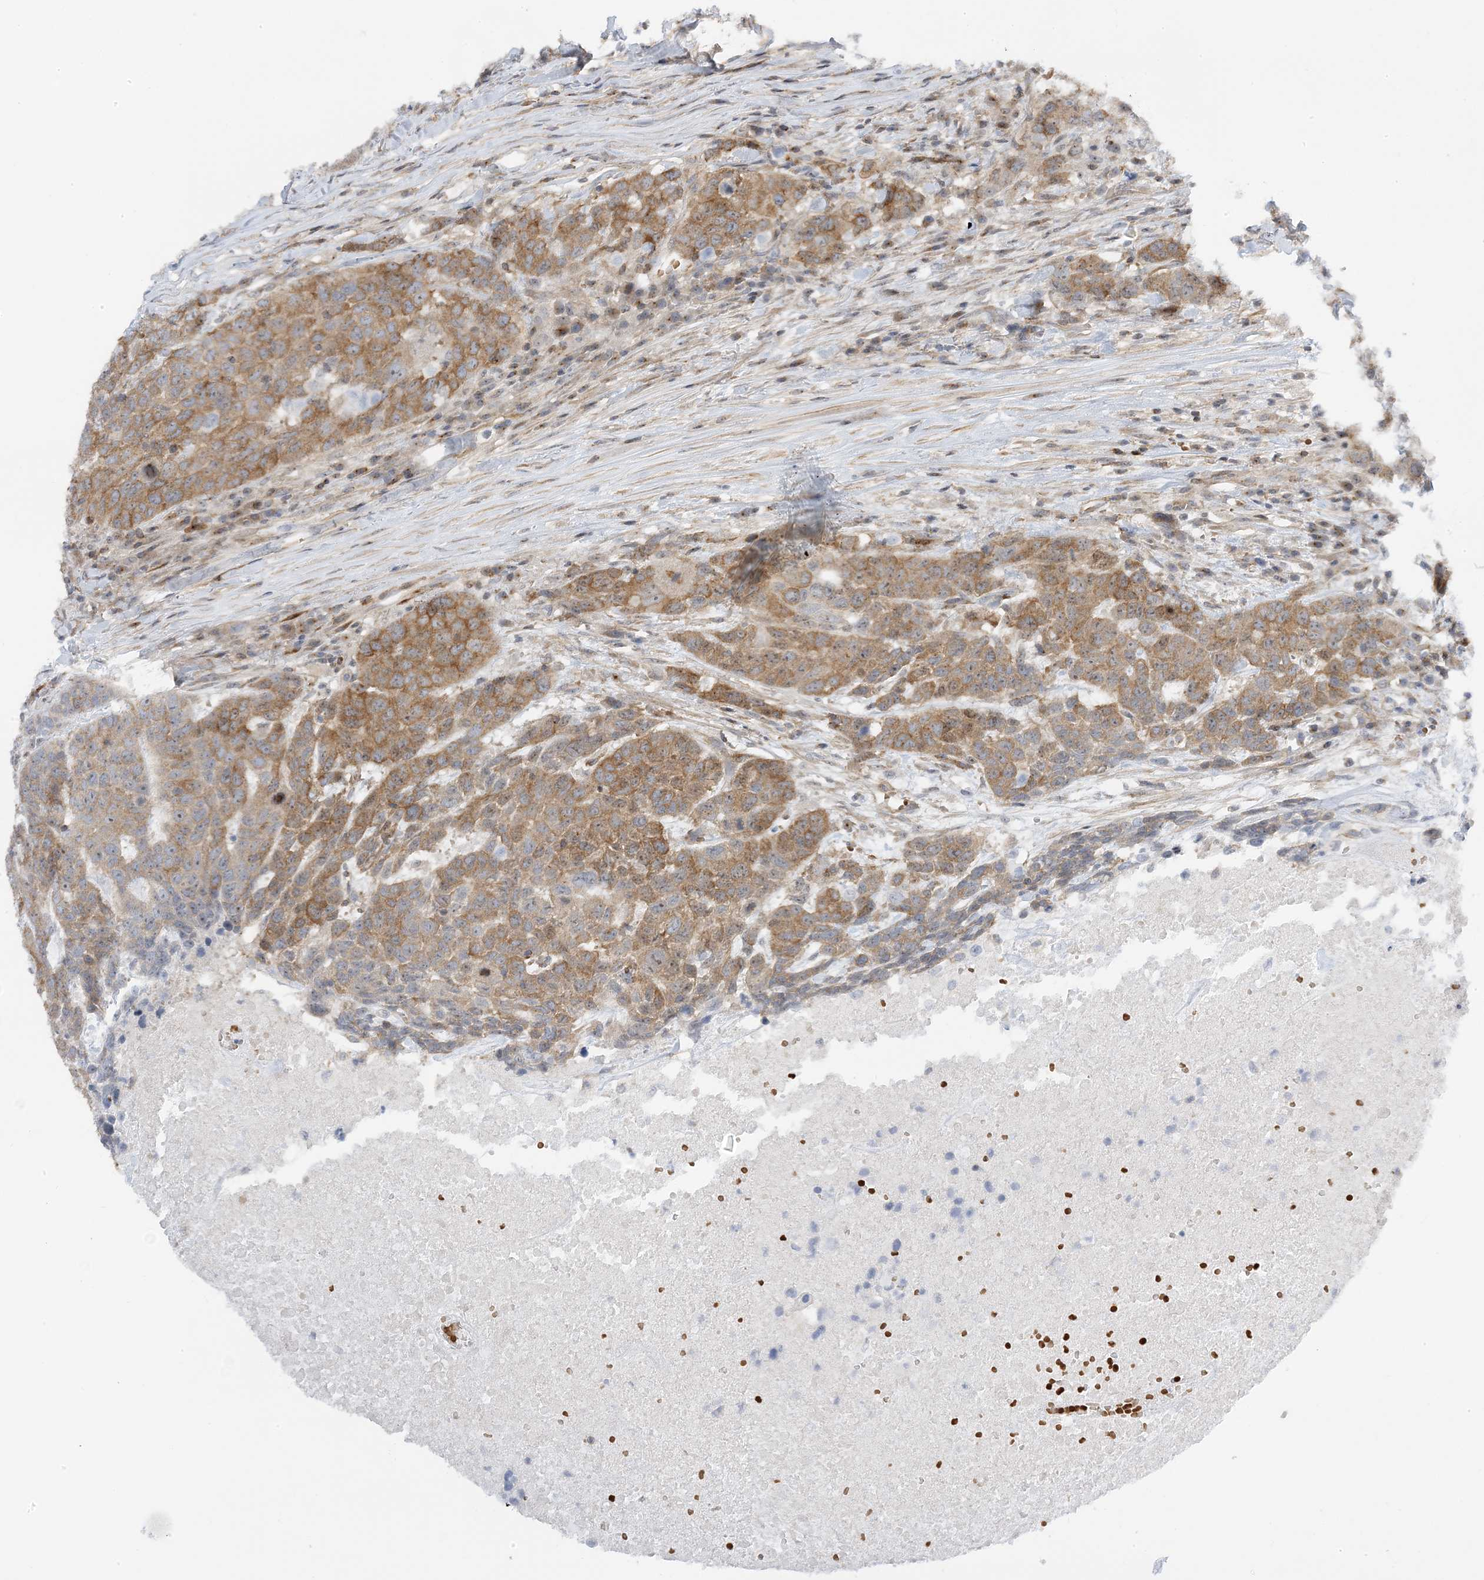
{"staining": {"intensity": "moderate", "quantity": ">75%", "location": "cytoplasmic/membranous"}, "tissue": "head and neck cancer", "cell_type": "Tumor cells", "image_type": "cancer", "snomed": [{"axis": "morphology", "description": "Squamous cell carcinoma, NOS"}, {"axis": "topography", "description": "Head-Neck"}], "caption": "DAB immunohistochemical staining of head and neck cancer demonstrates moderate cytoplasmic/membranous protein staining in about >75% of tumor cells.", "gene": "MAP7D3", "patient": {"sex": "male", "age": 66}}